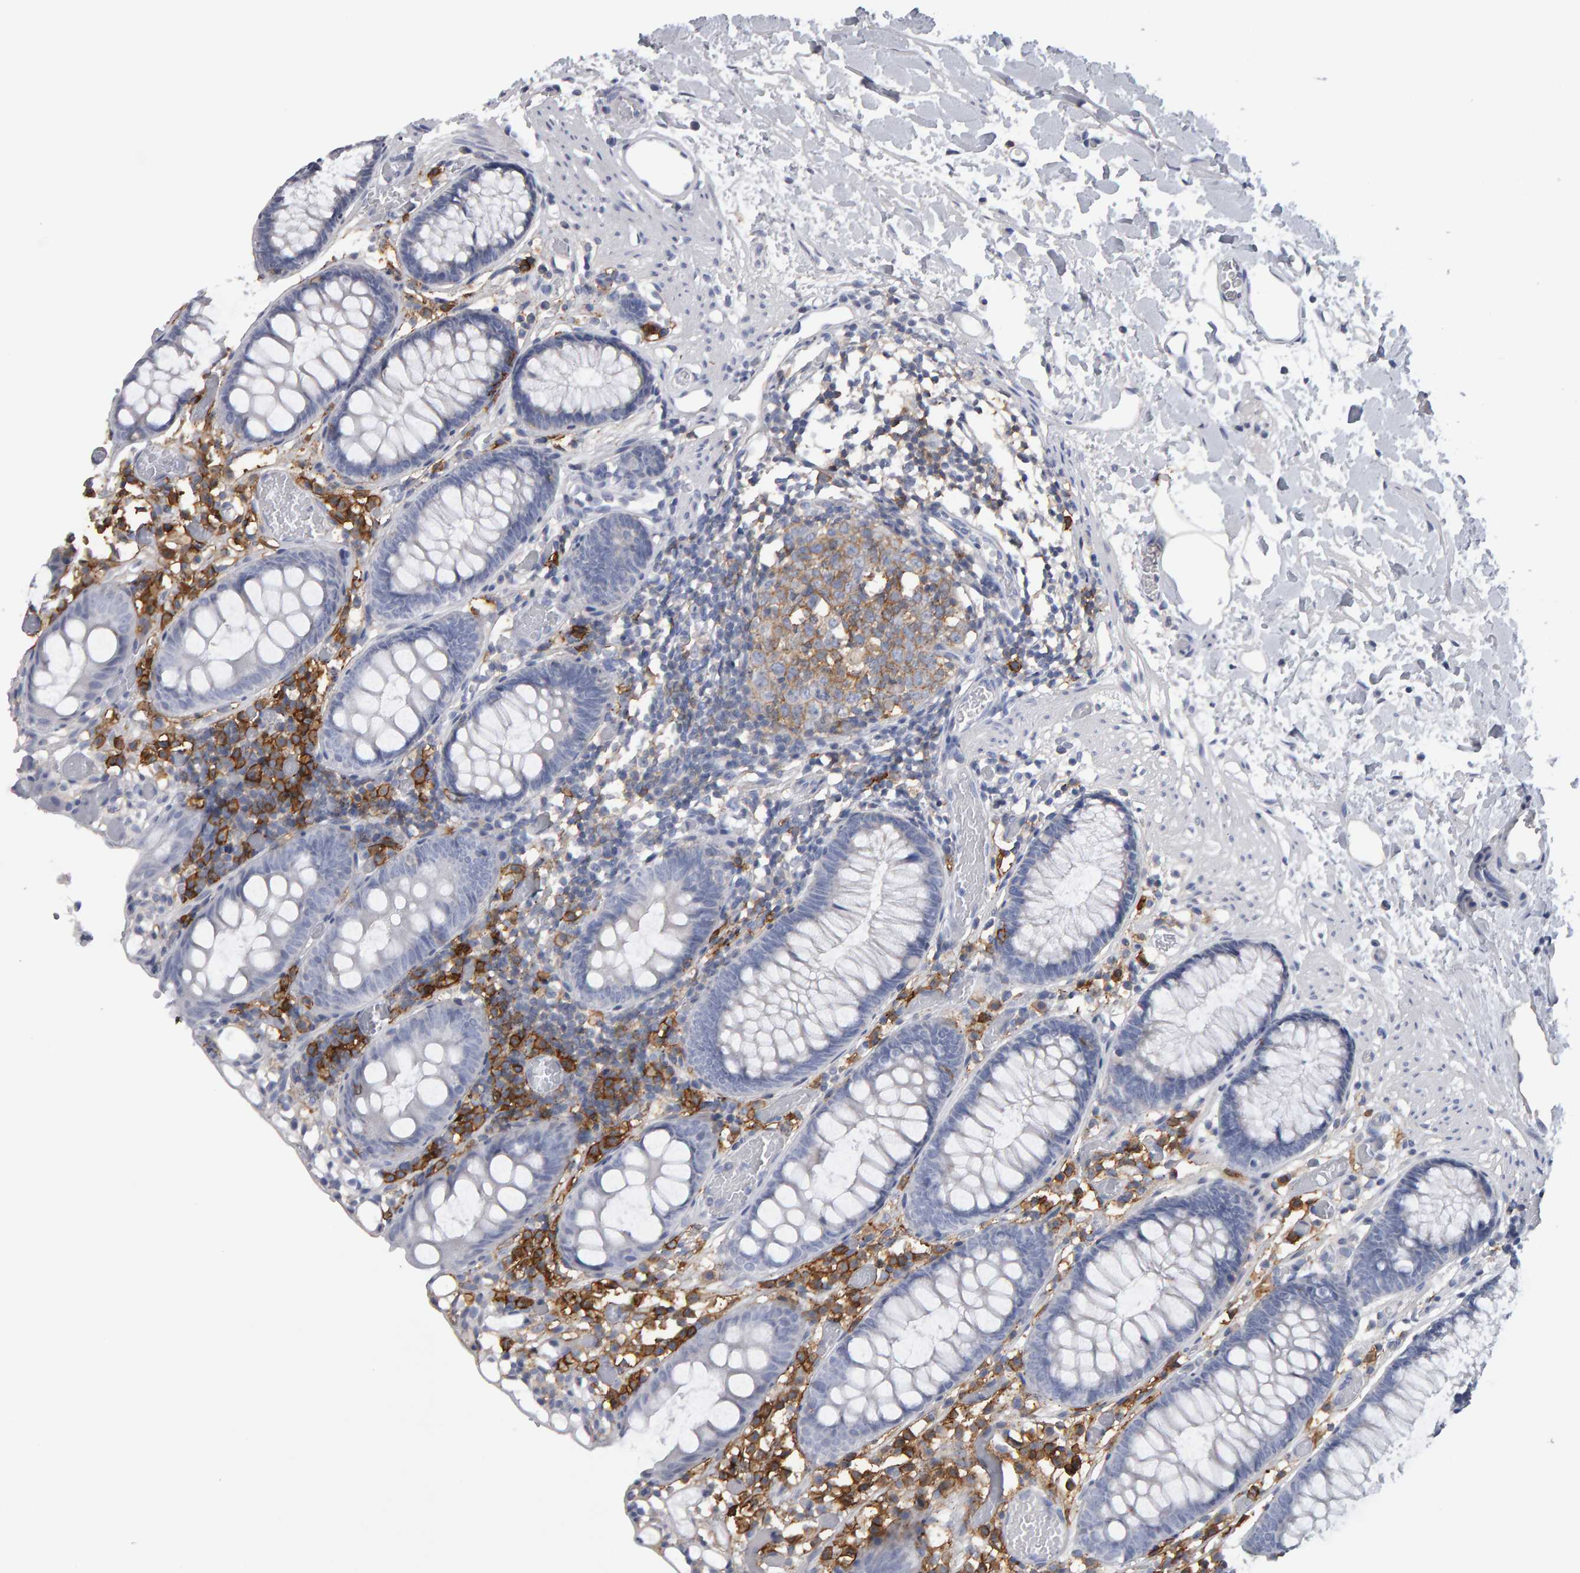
{"staining": {"intensity": "strong", "quantity": "25%-75%", "location": "cytoplasmic/membranous"}, "tissue": "colon", "cell_type": "Endothelial cells", "image_type": "normal", "snomed": [{"axis": "morphology", "description": "Normal tissue, NOS"}, {"axis": "topography", "description": "Colon"}], "caption": "Immunohistochemistry (IHC) of unremarkable human colon shows high levels of strong cytoplasmic/membranous expression in about 25%-75% of endothelial cells. Ihc stains the protein in brown and the nuclei are stained blue.", "gene": "CD38", "patient": {"sex": "male", "age": 14}}